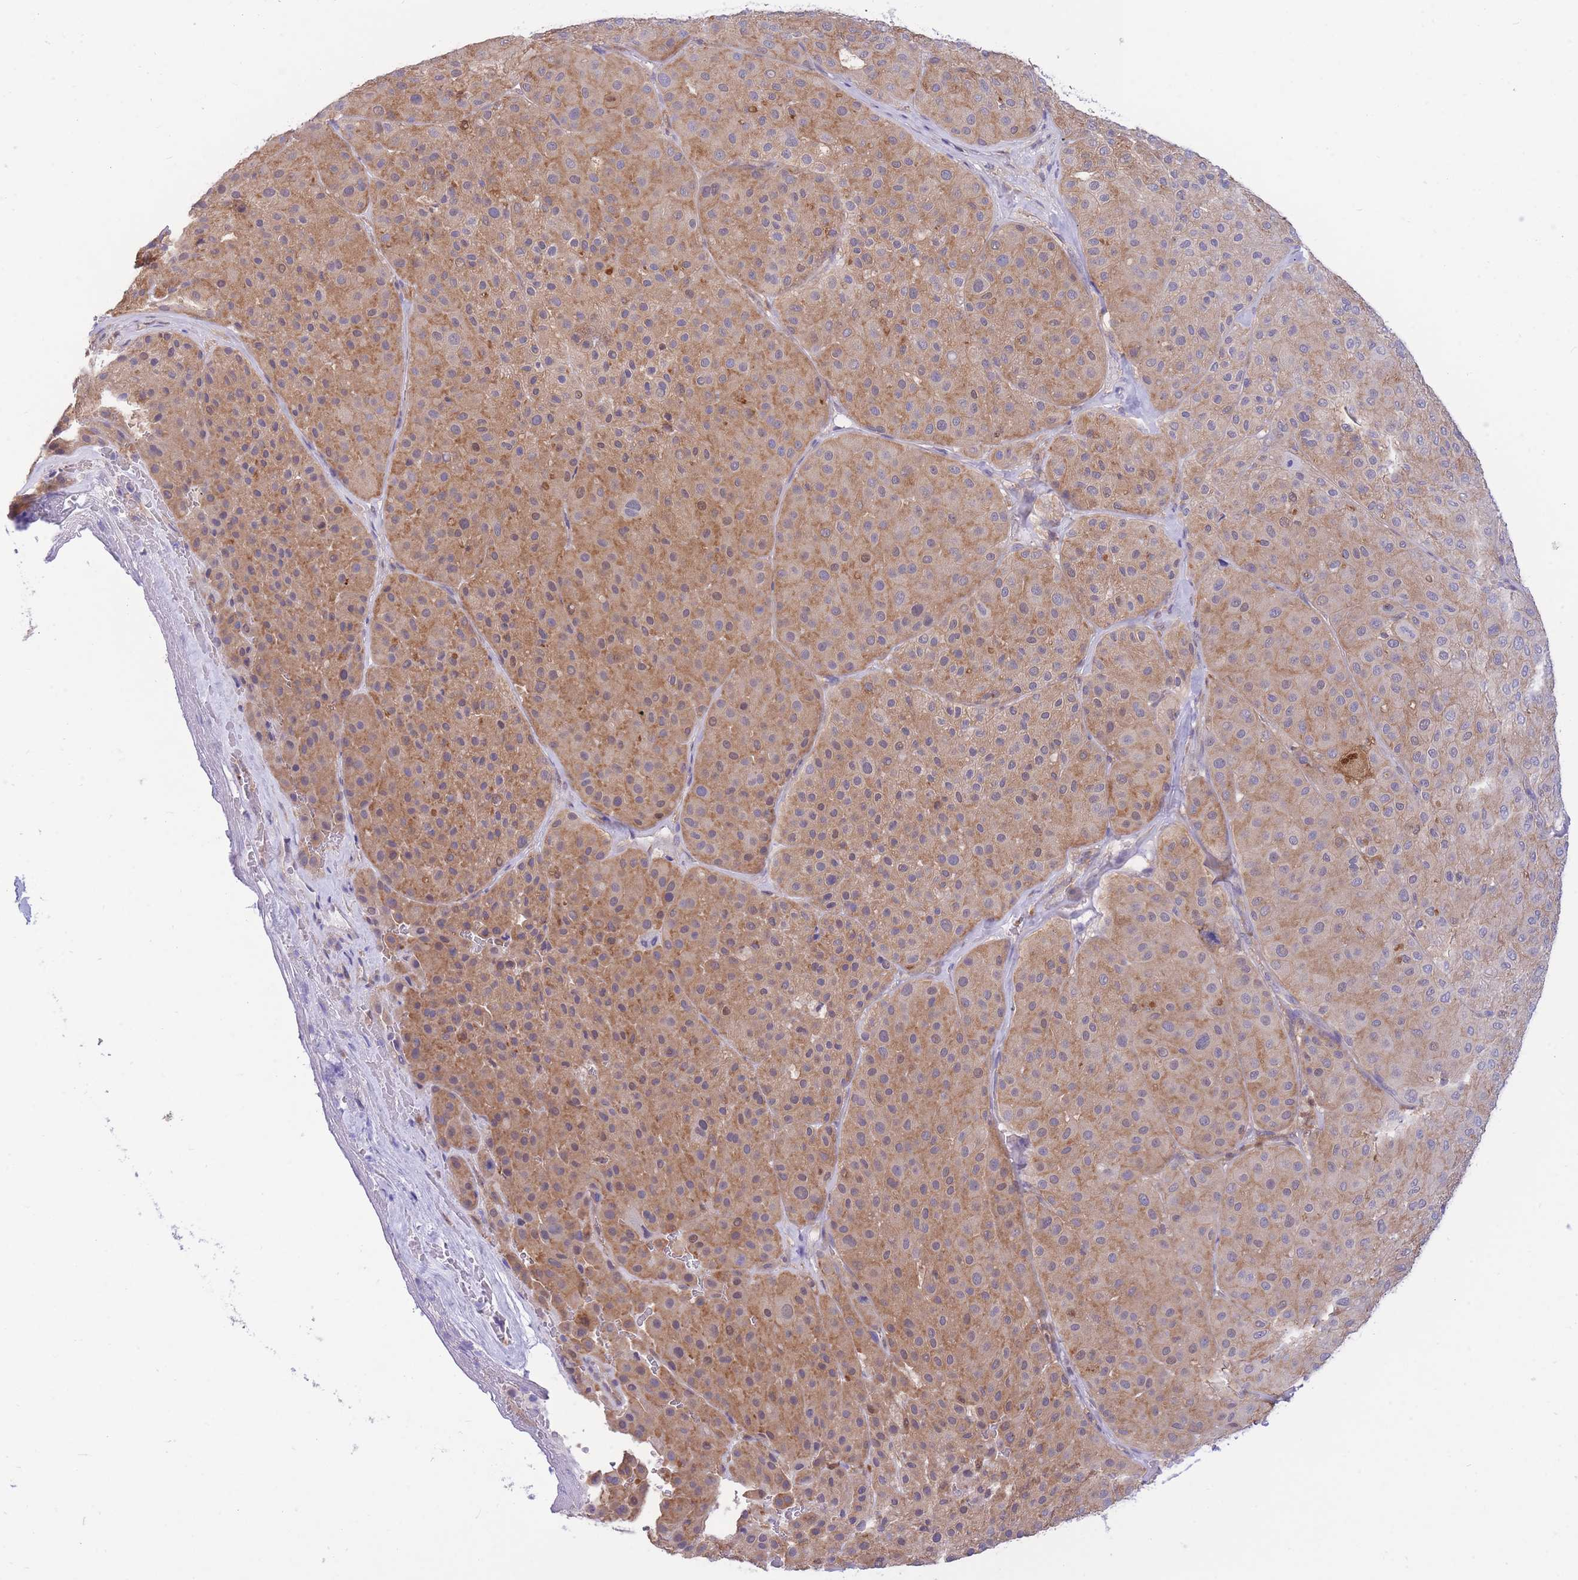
{"staining": {"intensity": "moderate", "quantity": ">75%", "location": "cytoplasmic/membranous"}, "tissue": "melanoma", "cell_type": "Tumor cells", "image_type": "cancer", "snomed": [{"axis": "morphology", "description": "Malignant melanoma, Metastatic site"}, {"axis": "topography", "description": "Smooth muscle"}], "caption": "There is medium levels of moderate cytoplasmic/membranous staining in tumor cells of melanoma, as demonstrated by immunohistochemical staining (brown color).", "gene": "NAMPT", "patient": {"sex": "male", "age": 41}}